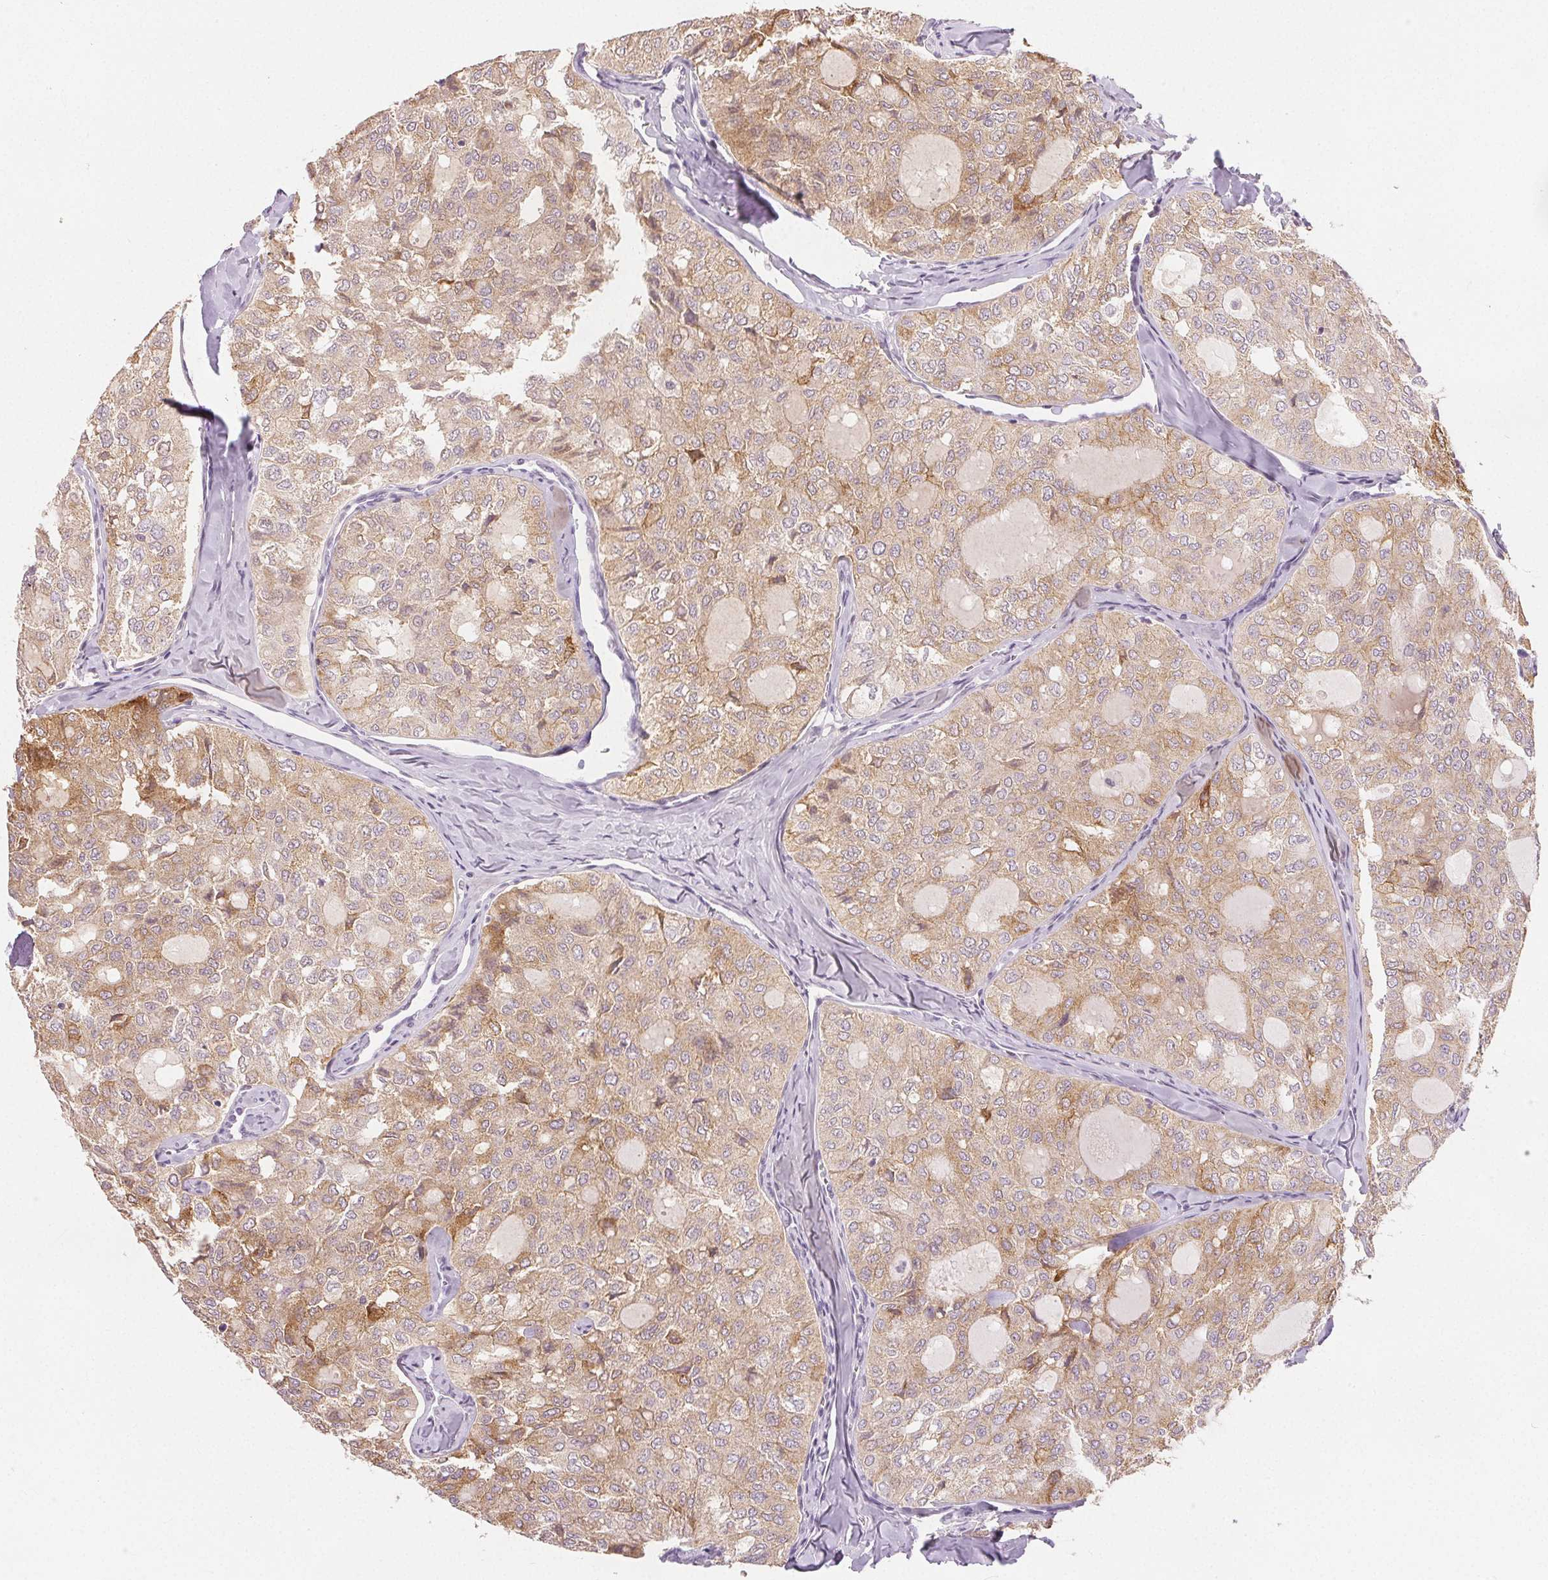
{"staining": {"intensity": "weak", "quantity": "25%-75%", "location": "cytoplasmic/membranous"}, "tissue": "thyroid cancer", "cell_type": "Tumor cells", "image_type": "cancer", "snomed": [{"axis": "morphology", "description": "Follicular adenoma carcinoma, NOS"}, {"axis": "topography", "description": "Thyroid gland"}], "caption": "Protein staining by IHC shows weak cytoplasmic/membranous positivity in approximately 25%-75% of tumor cells in follicular adenoma carcinoma (thyroid).", "gene": "CA12", "patient": {"sex": "male", "age": 75}}